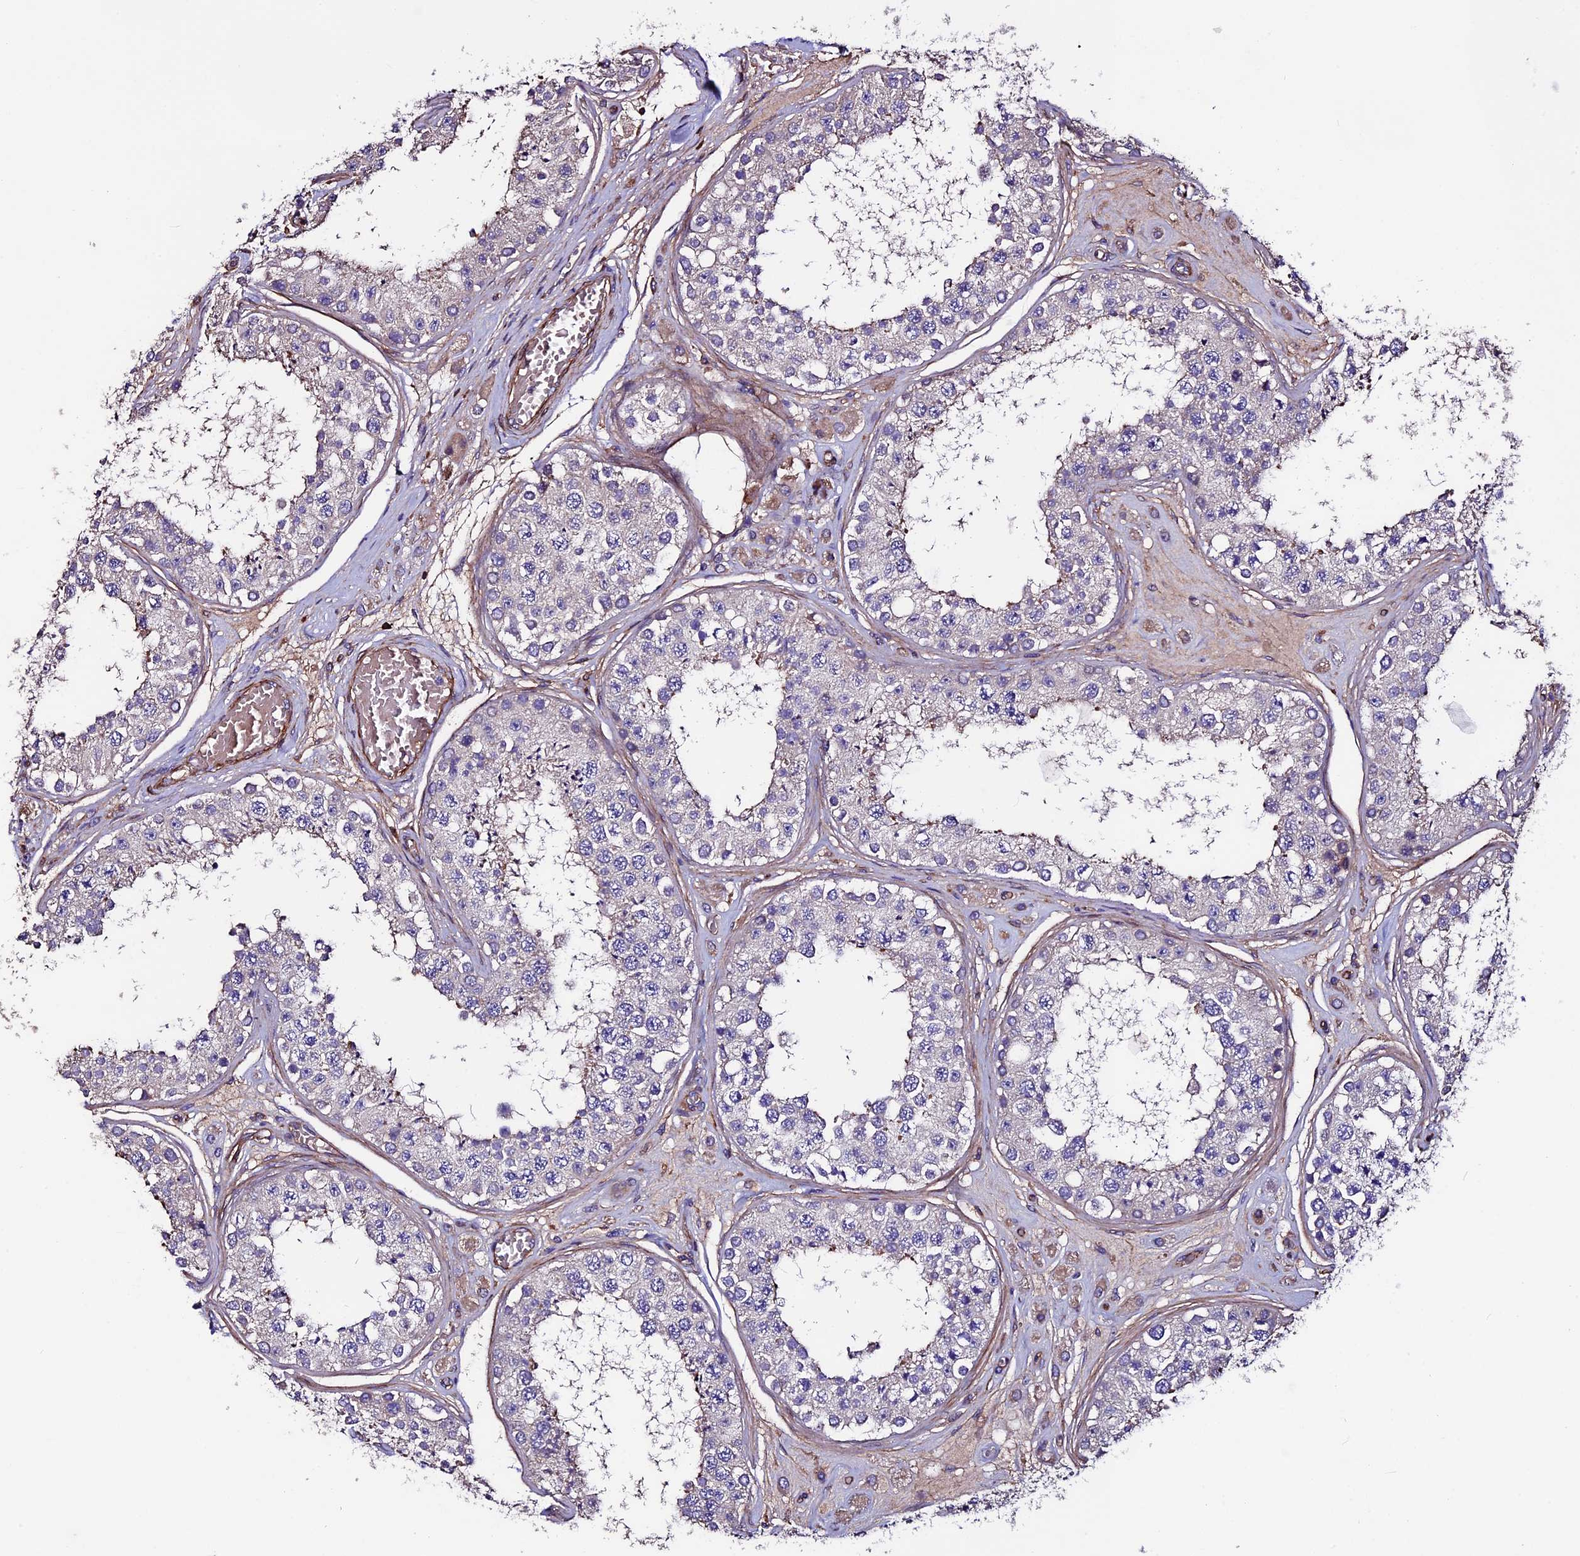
{"staining": {"intensity": "negative", "quantity": "none", "location": "none"}, "tissue": "testis", "cell_type": "Cells in seminiferous ducts", "image_type": "normal", "snomed": [{"axis": "morphology", "description": "Normal tissue, NOS"}, {"axis": "topography", "description": "Testis"}], "caption": "Immunohistochemical staining of unremarkable testis shows no significant expression in cells in seminiferous ducts.", "gene": "EVA1B", "patient": {"sex": "male", "age": 25}}